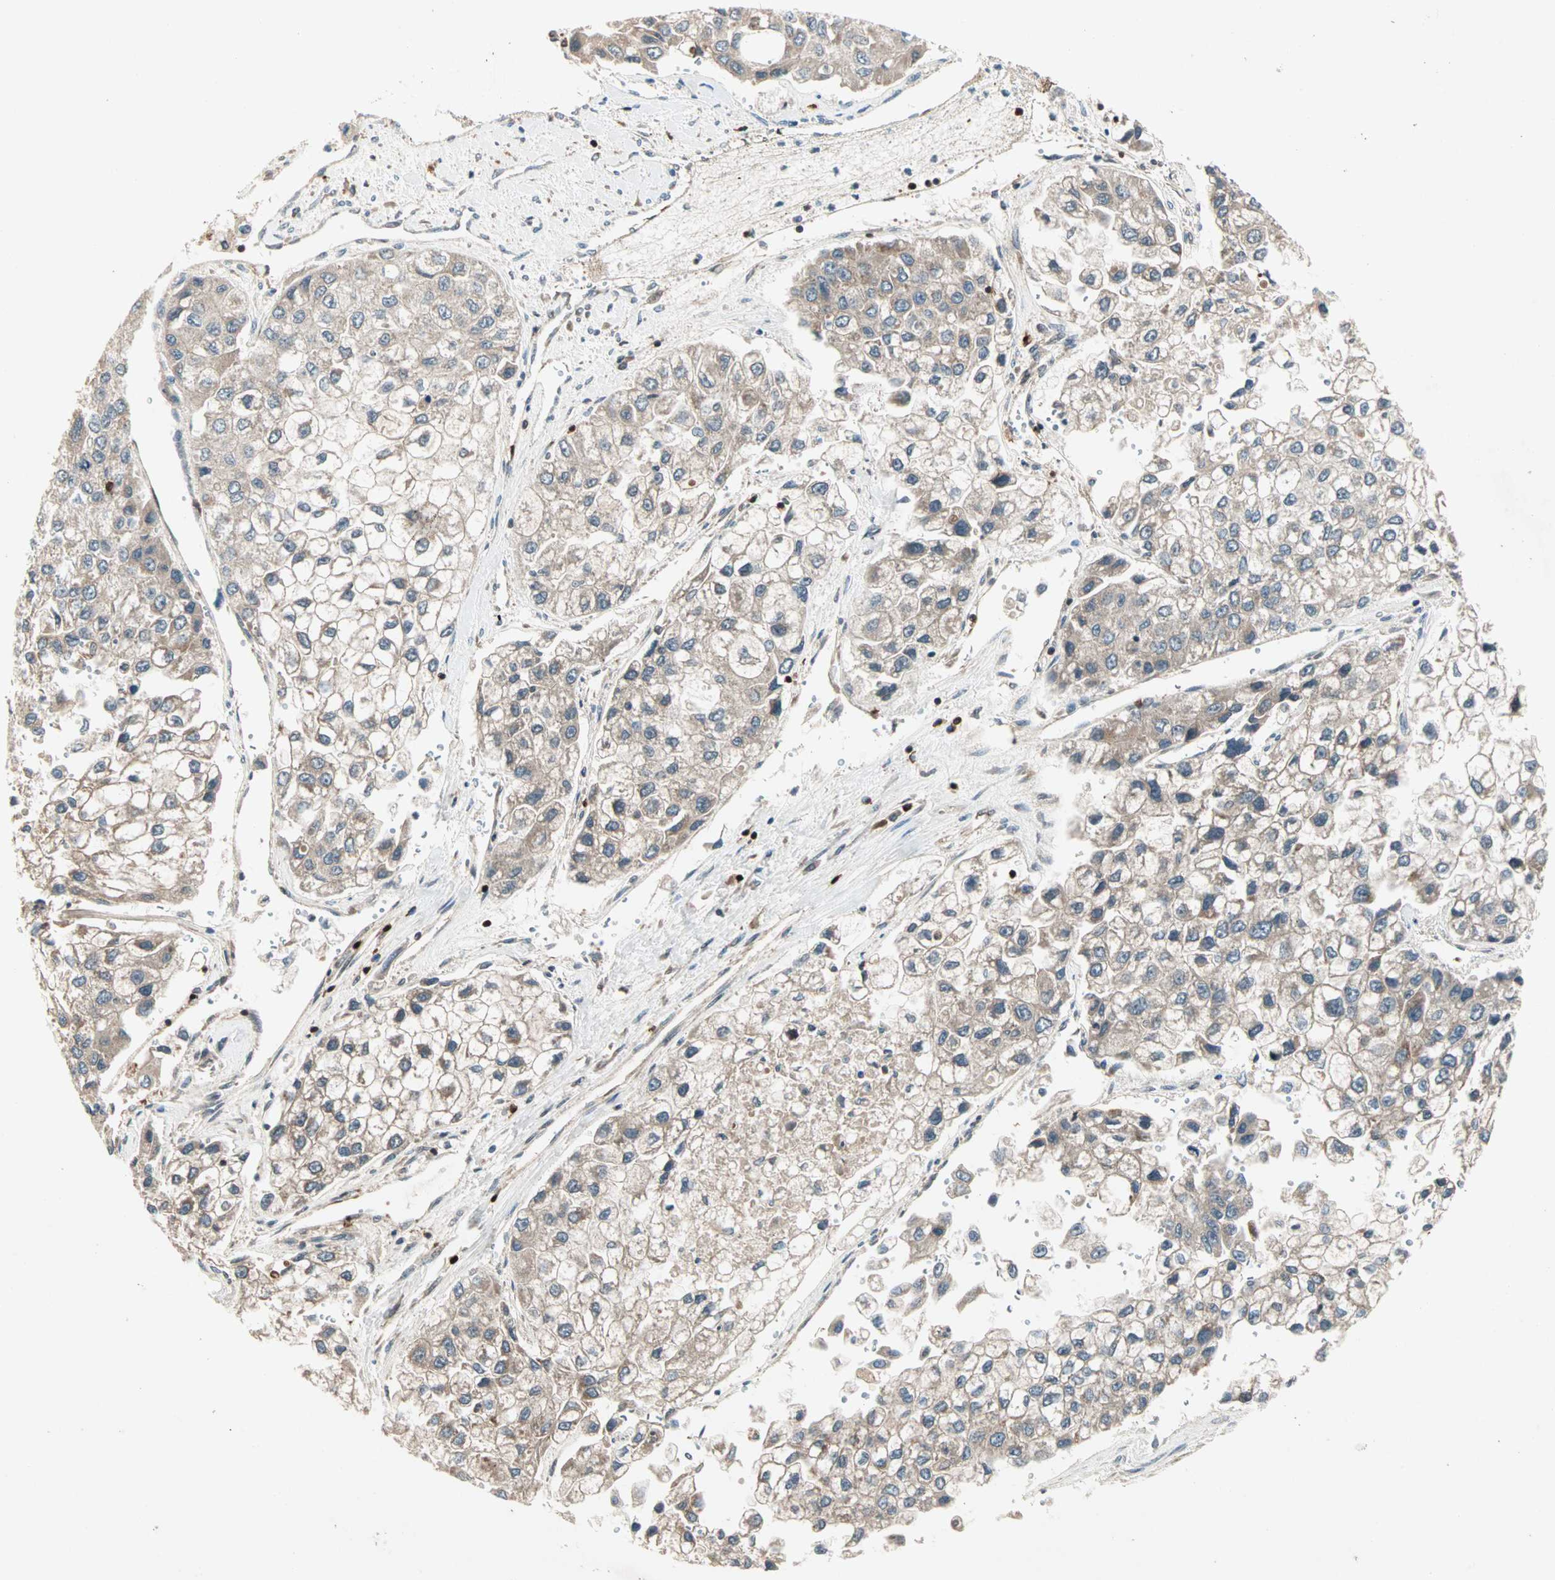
{"staining": {"intensity": "weak", "quantity": ">75%", "location": "cytoplasmic/membranous"}, "tissue": "liver cancer", "cell_type": "Tumor cells", "image_type": "cancer", "snomed": [{"axis": "morphology", "description": "Carcinoma, Hepatocellular, NOS"}, {"axis": "topography", "description": "Liver"}], "caption": "Approximately >75% of tumor cells in hepatocellular carcinoma (liver) demonstrate weak cytoplasmic/membranous protein positivity as visualized by brown immunohistochemical staining.", "gene": "RTL6", "patient": {"sex": "female", "age": 66}}